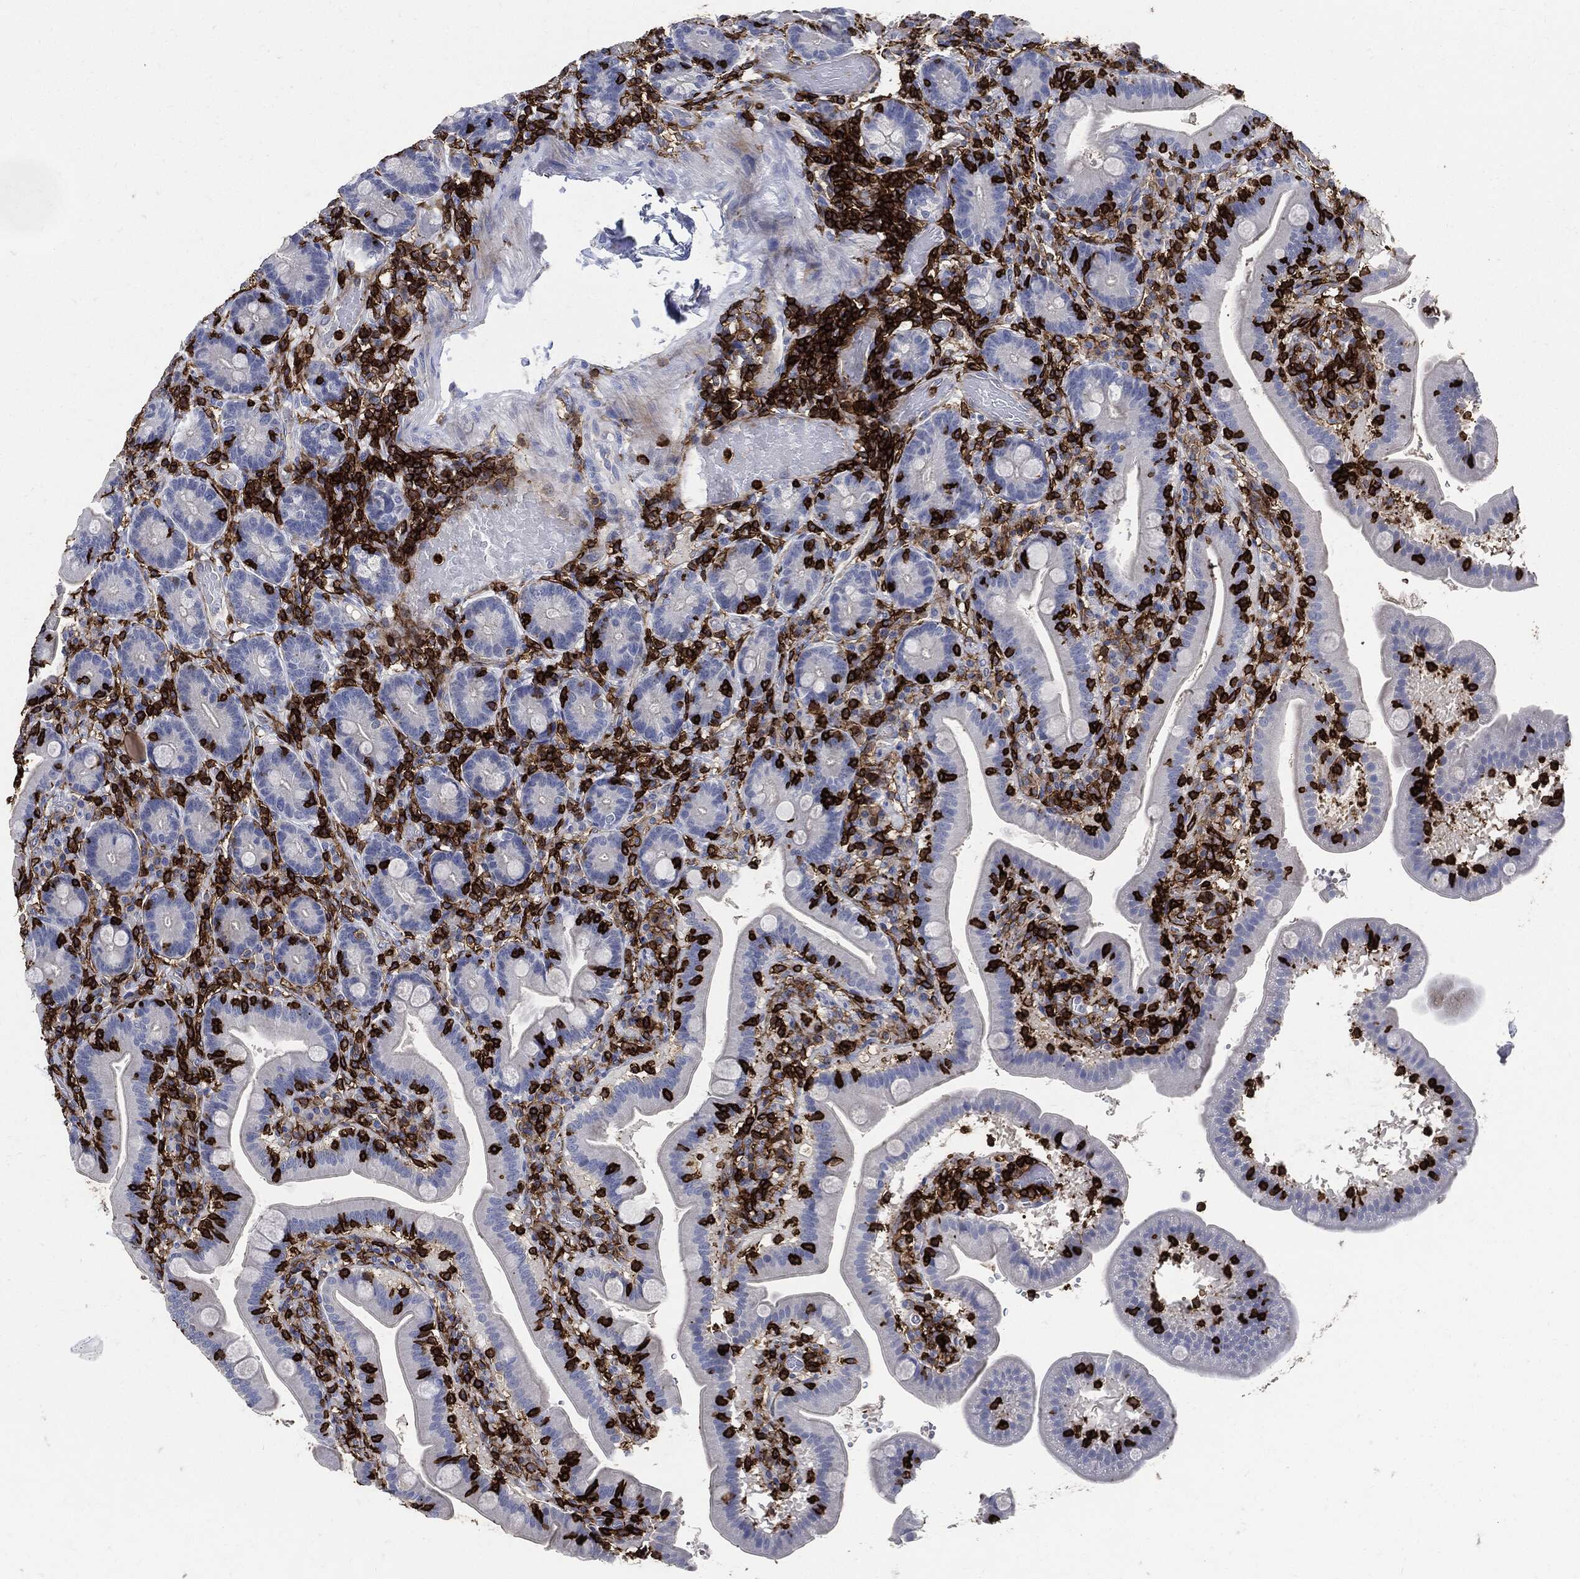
{"staining": {"intensity": "negative", "quantity": "none", "location": "none"}, "tissue": "small intestine", "cell_type": "Glandular cells", "image_type": "normal", "snomed": [{"axis": "morphology", "description": "Normal tissue, NOS"}, {"axis": "topography", "description": "Small intestine"}], "caption": "DAB (3,3'-diaminobenzidine) immunohistochemical staining of benign small intestine demonstrates no significant positivity in glandular cells. The staining was performed using DAB to visualize the protein expression in brown, while the nuclei were stained in blue with hematoxylin (Magnification: 20x).", "gene": "PTPRC", "patient": {"sex": "male", "age": 66}}